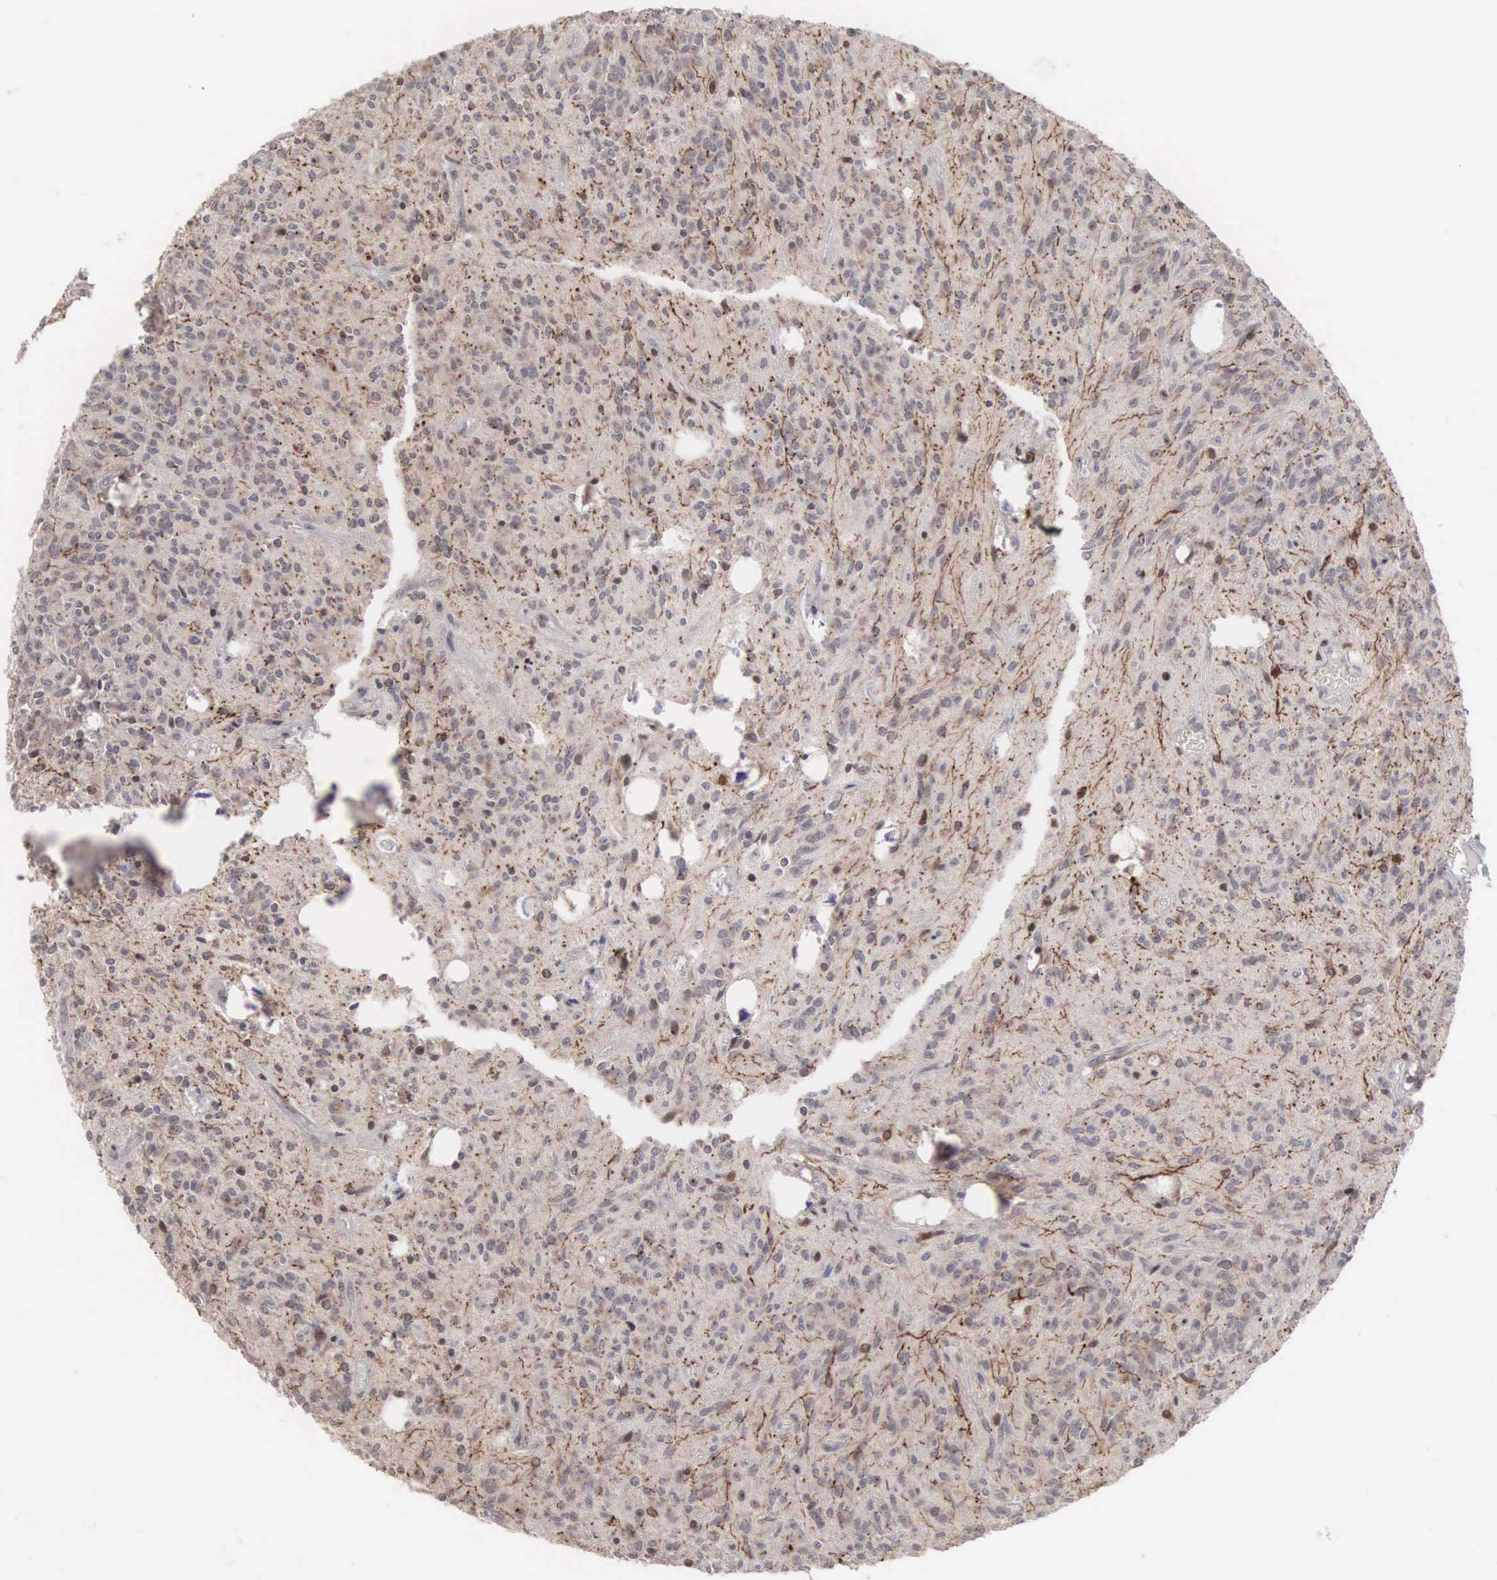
{"staining": {"intensity": "negative", "quantity": "none", "location": "none"}, "tissue": "glioma", "cell_type": "Tumor cells", "image_type": "cancer", "snomed": [{"axis": "morphology", "description": "Glioma, malignant, Low grade"}, {"axis": "topography", "description": "Brain"}], "caption": "Tumor cells are negative for brown protein staining in malignant low-grade glioma.", "gene": "ACOT4", "patient": {"sex": "female", "age": 15}}